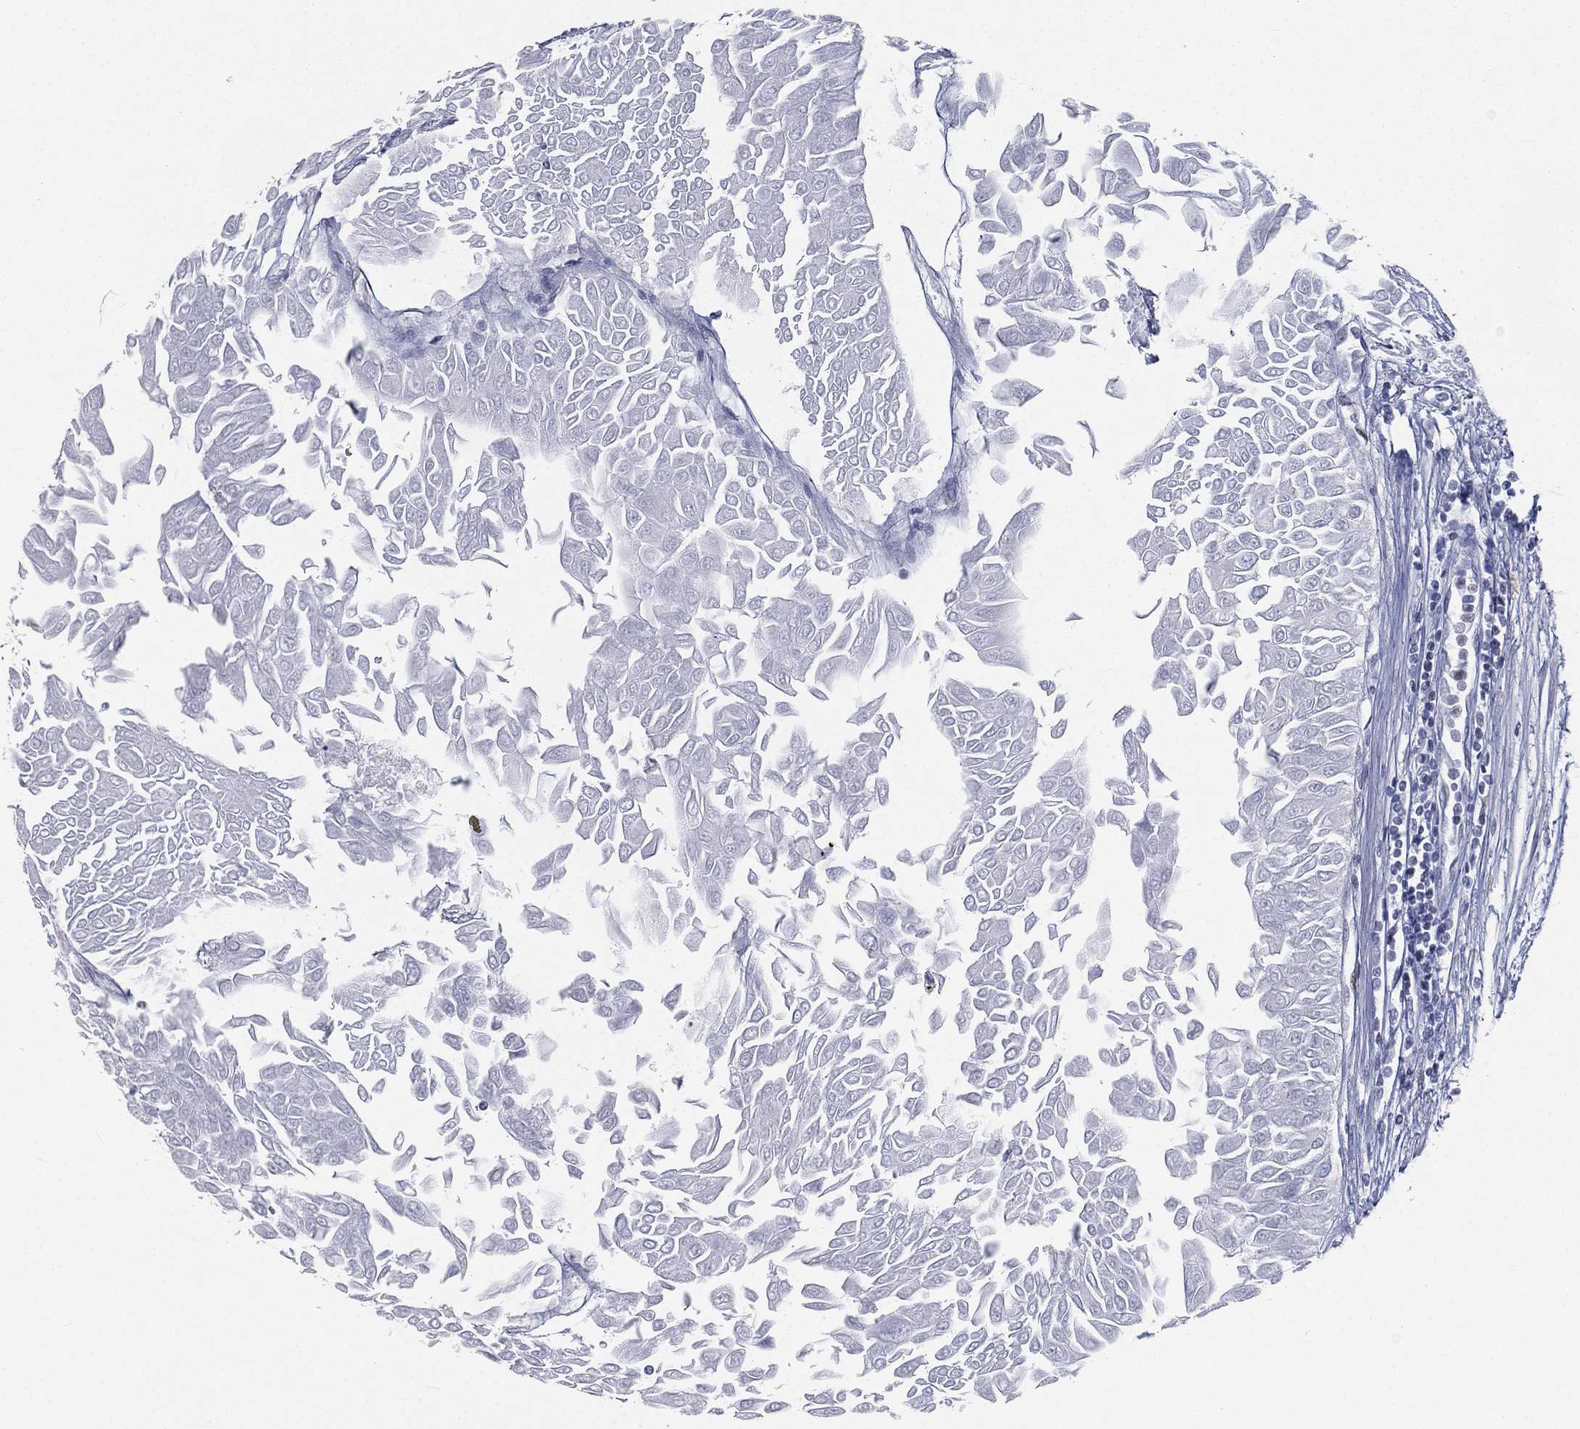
{"staining": {"intensity": "negative", "quantity": "none", "location": "none"}, "tissue": "urothelial cancer", "cell_type": "Tumor cells", "image_type": "cancer", "snomed": [{"axis": "morphology", "description": "Urothelial carcinoma, Low grade"}, {"axis": "topography", "description": "Urinary bladder"}], "caption": "Immunohistochemistry histopathology image of neoplastic tissue: urothelial cancer stained with DAB exhibits no significant protein staining in tumor cells. (Immunohistochemistry, brightfield microscopy, high magnification).", "gene": "FUBP3", "patient": {"sex": "male", "age": 67}}